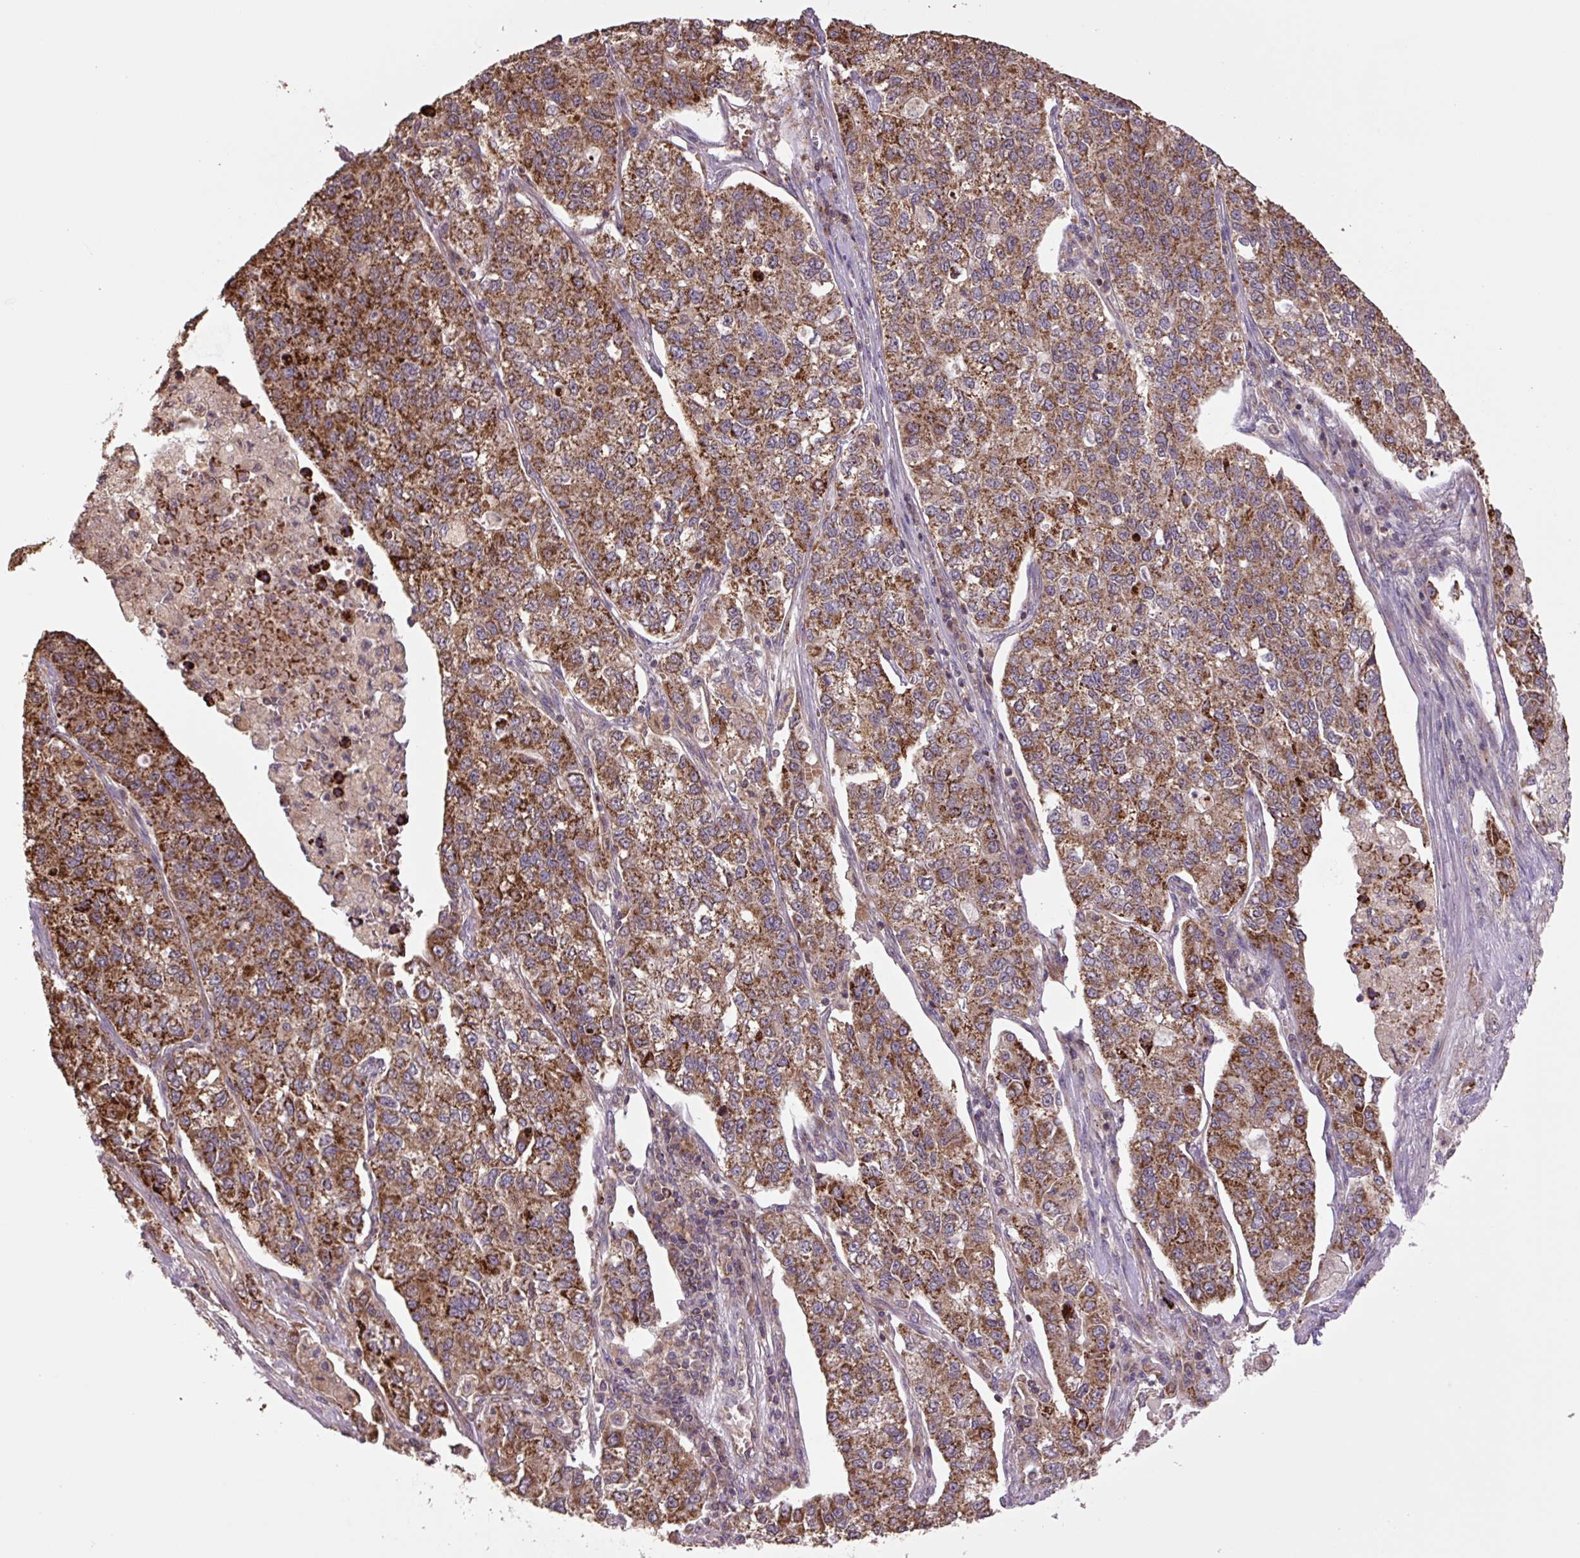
{"staining": {"intensity": "moderate", "quantity": ">75%", "location": "cytoplasmic/membranous"}, "tissue": "lung cancer", "cell_type": "Tumor cells", "image_type": "cancer", "snomed": [{"axis": "morphology", "description": "Adenocarcinoma, NOS"}, {"axis": "topography", "description": "Lung"}], "caption": "This image shows immunohistochemistry staining of human lung cancer (adenocarcinoma), with medium moderate cytoplasmic/membranous positivity in about >75% of tumor cells.", "gene": "TMEM160", "patient": {"sex": "male", "age": 49}}